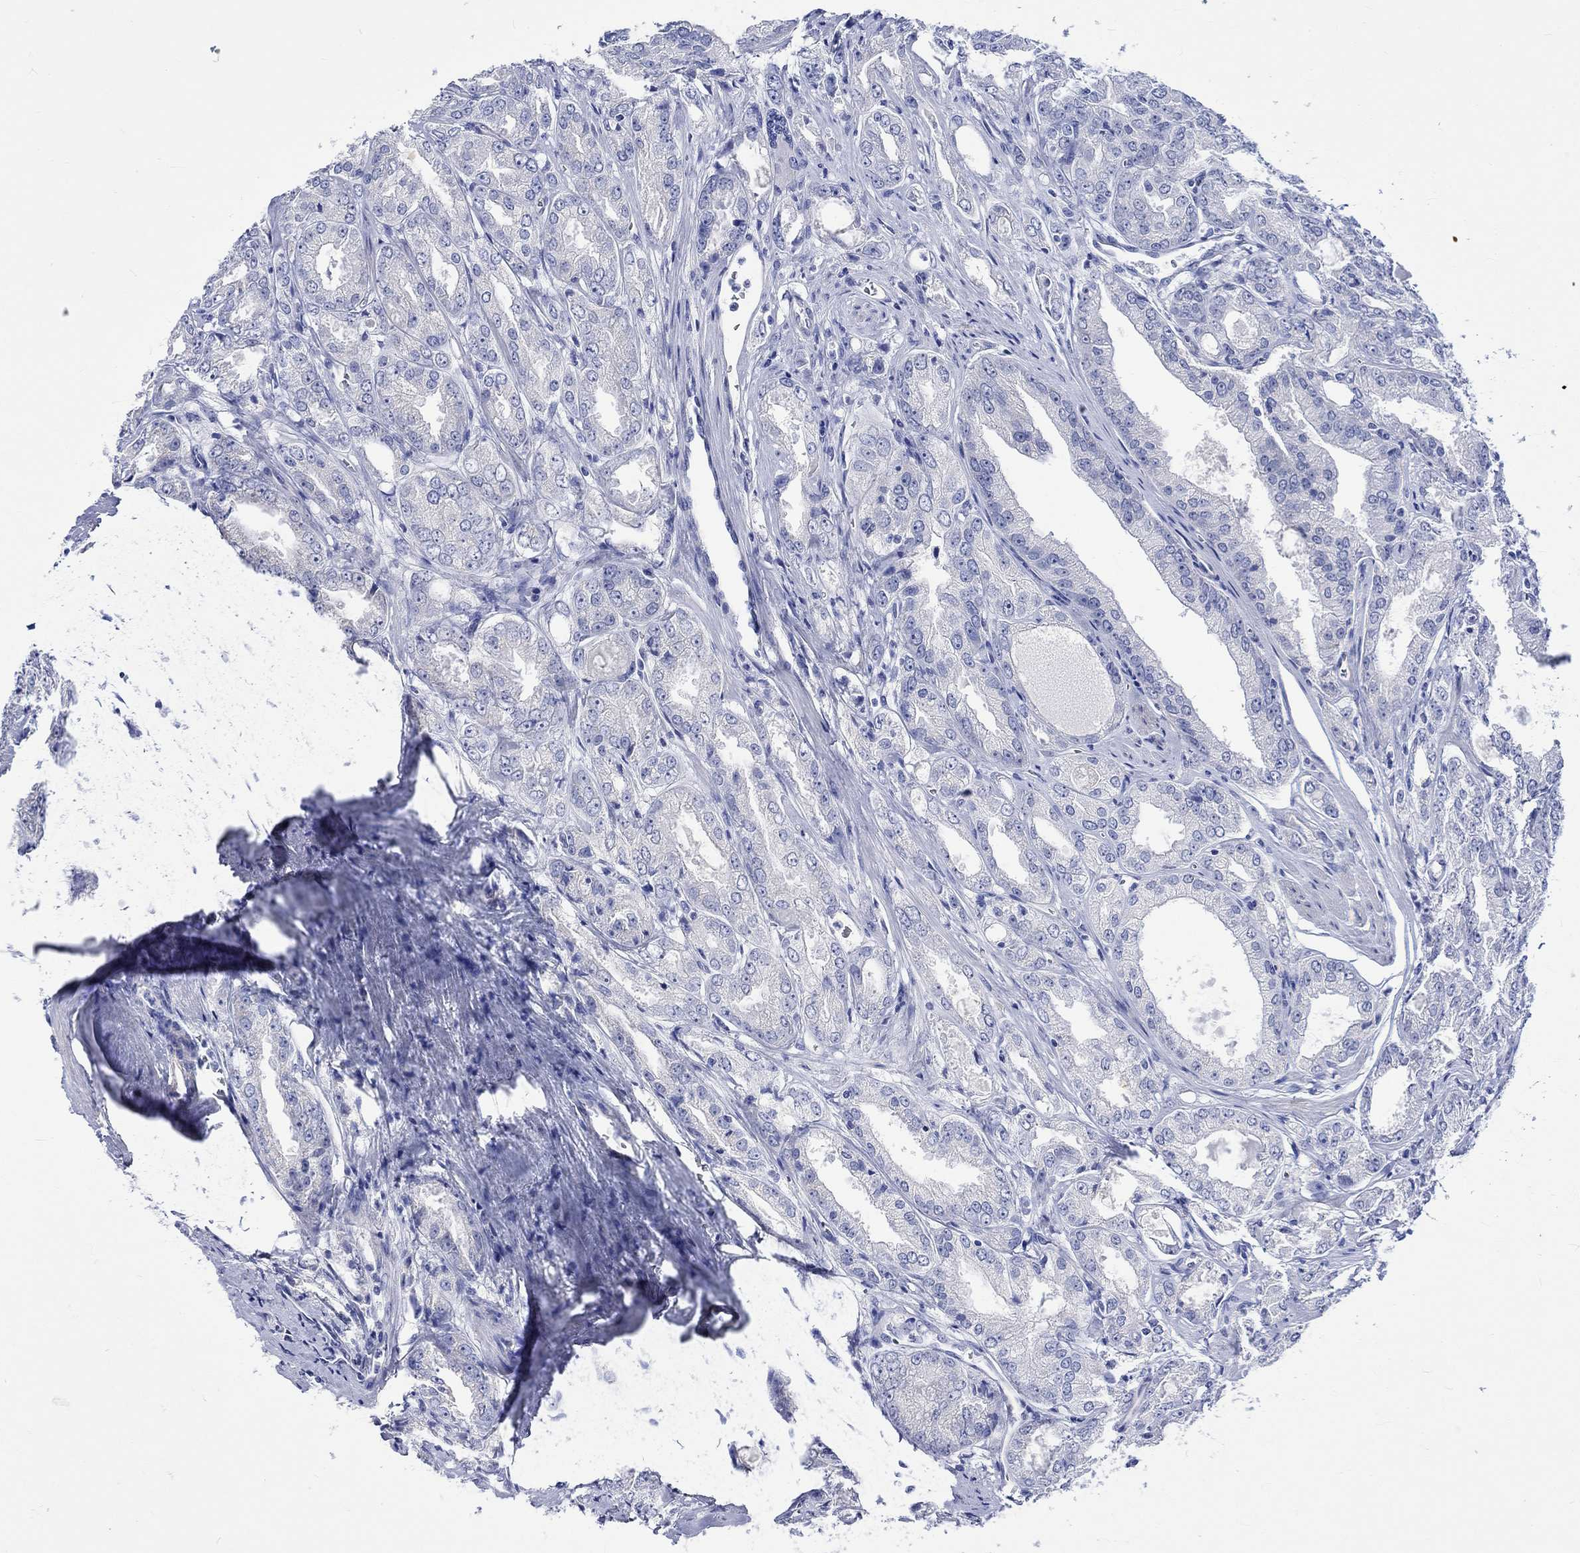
{"staining": {"intensity": "negative", "quantity": "none", "location": "none"}, "tissue": "prostate cancer", "cell_type": "Tumor cells", "image_type": "cancer", "snomed": [{"axis": "morphology", "description": "Adenocarcinoma, NOS"}, {"axis": "morphology", "description": "Adenocarcinoma, High grade"}, {"axis": "topography", "description": "Prostate"}], "caption": "A histopathology image of human prostate cancer (high-grade adenocarcinoma) is negative for staining in tumor cells.", "gene": "HARBI1", "patient": {"sex": "male", "age": 70}}